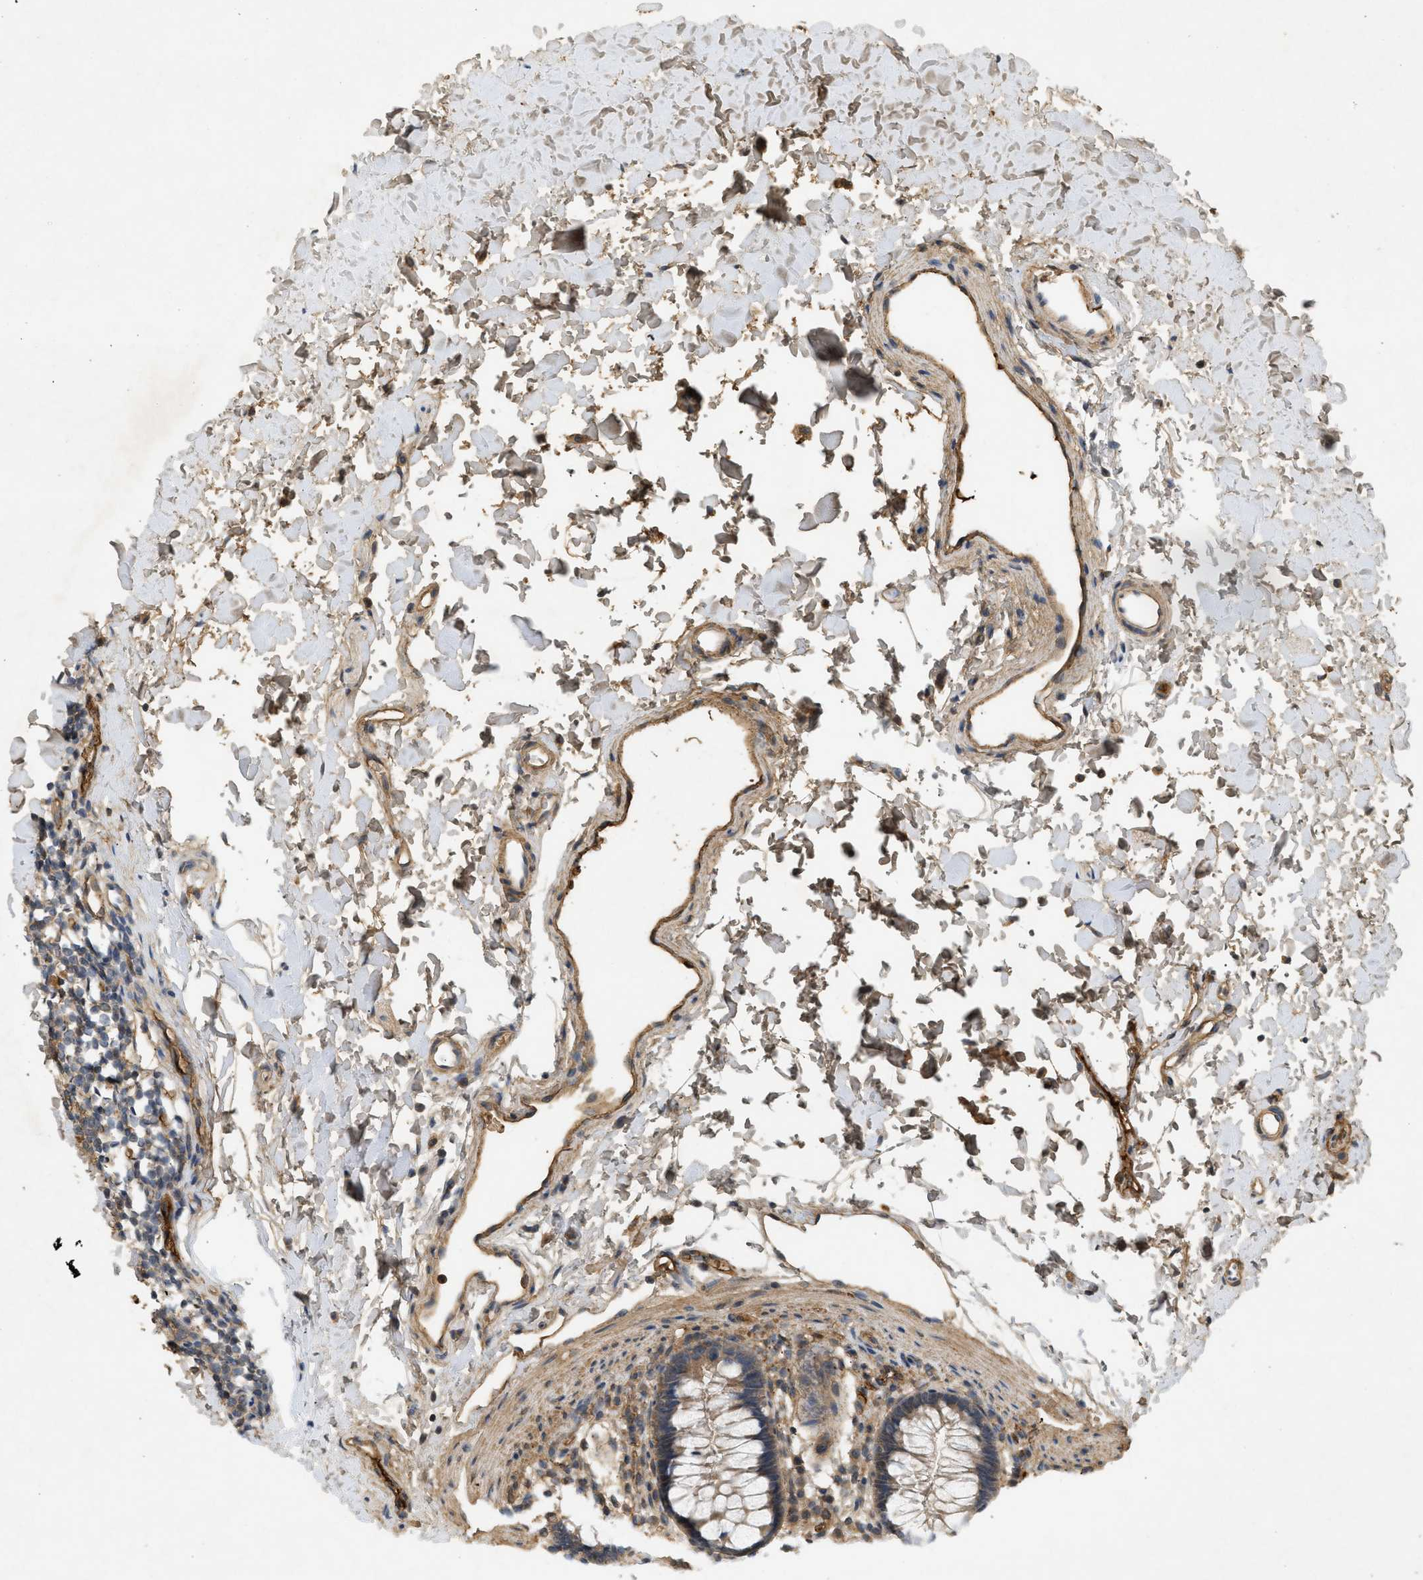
{"staining": {"intensity": "weak", "quantity": ">75%", "location": "cytoplasmic/membranous"}, "tissue": "rectum", "cell_type": "Glandular cells", "image_type": "normal", "snomed": [{"axis": "morphology", "description": "Normal tissue, NOS"}, {"axis": "topography", "description": "Rectum"}], "caption": "Brown immunohistochemical staining in benign human rectum demonstrates weak cytoplasmic/membranous expression in approximately >75% of glandular cells.", "gene": "F8", "patient": {"sex": "female", "age": 24}}